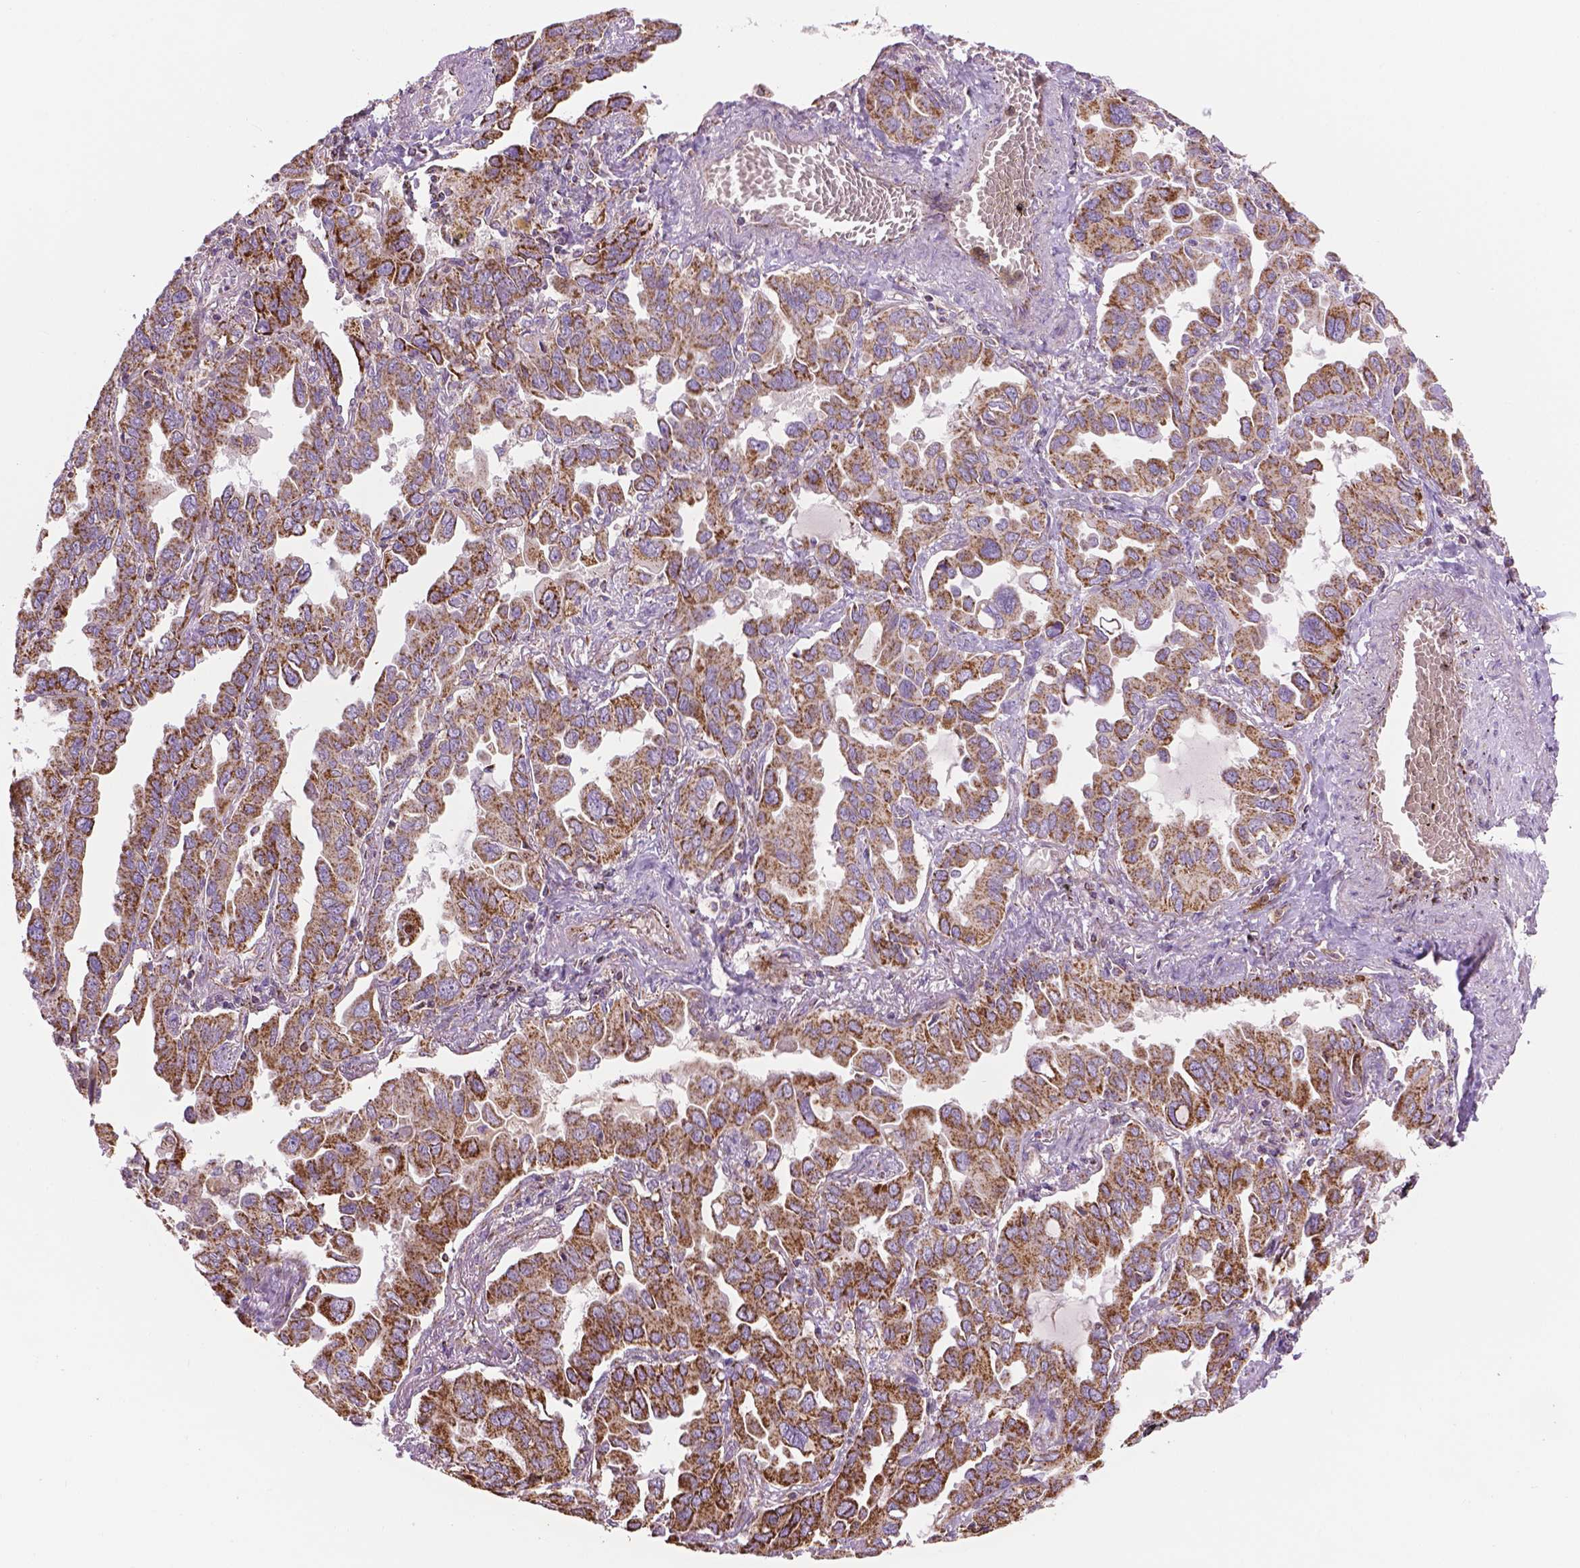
{"staining": {"intensity": "moderate", "quantity": ">75%", "location": "cytoplasmic/membranous"}, "tissue": "lung cancer", "cell_type": "Tumor cells", "image_type": "cancer", "snomed": [{"axis": "morphology", "description": "Adenocarcinoma, NOS"}, {"axis": "topography", "description": "Lung"}], "caption": "IHC image of human adenocarcinoma (lung) stained for a protein (brown), which demonstrates medium levels of moderate cytoplasmic/membranous staining in approximately >75% of tumor cells.", "gene": "PIBF1", "patient": {"sex": "male", "age": 64}}